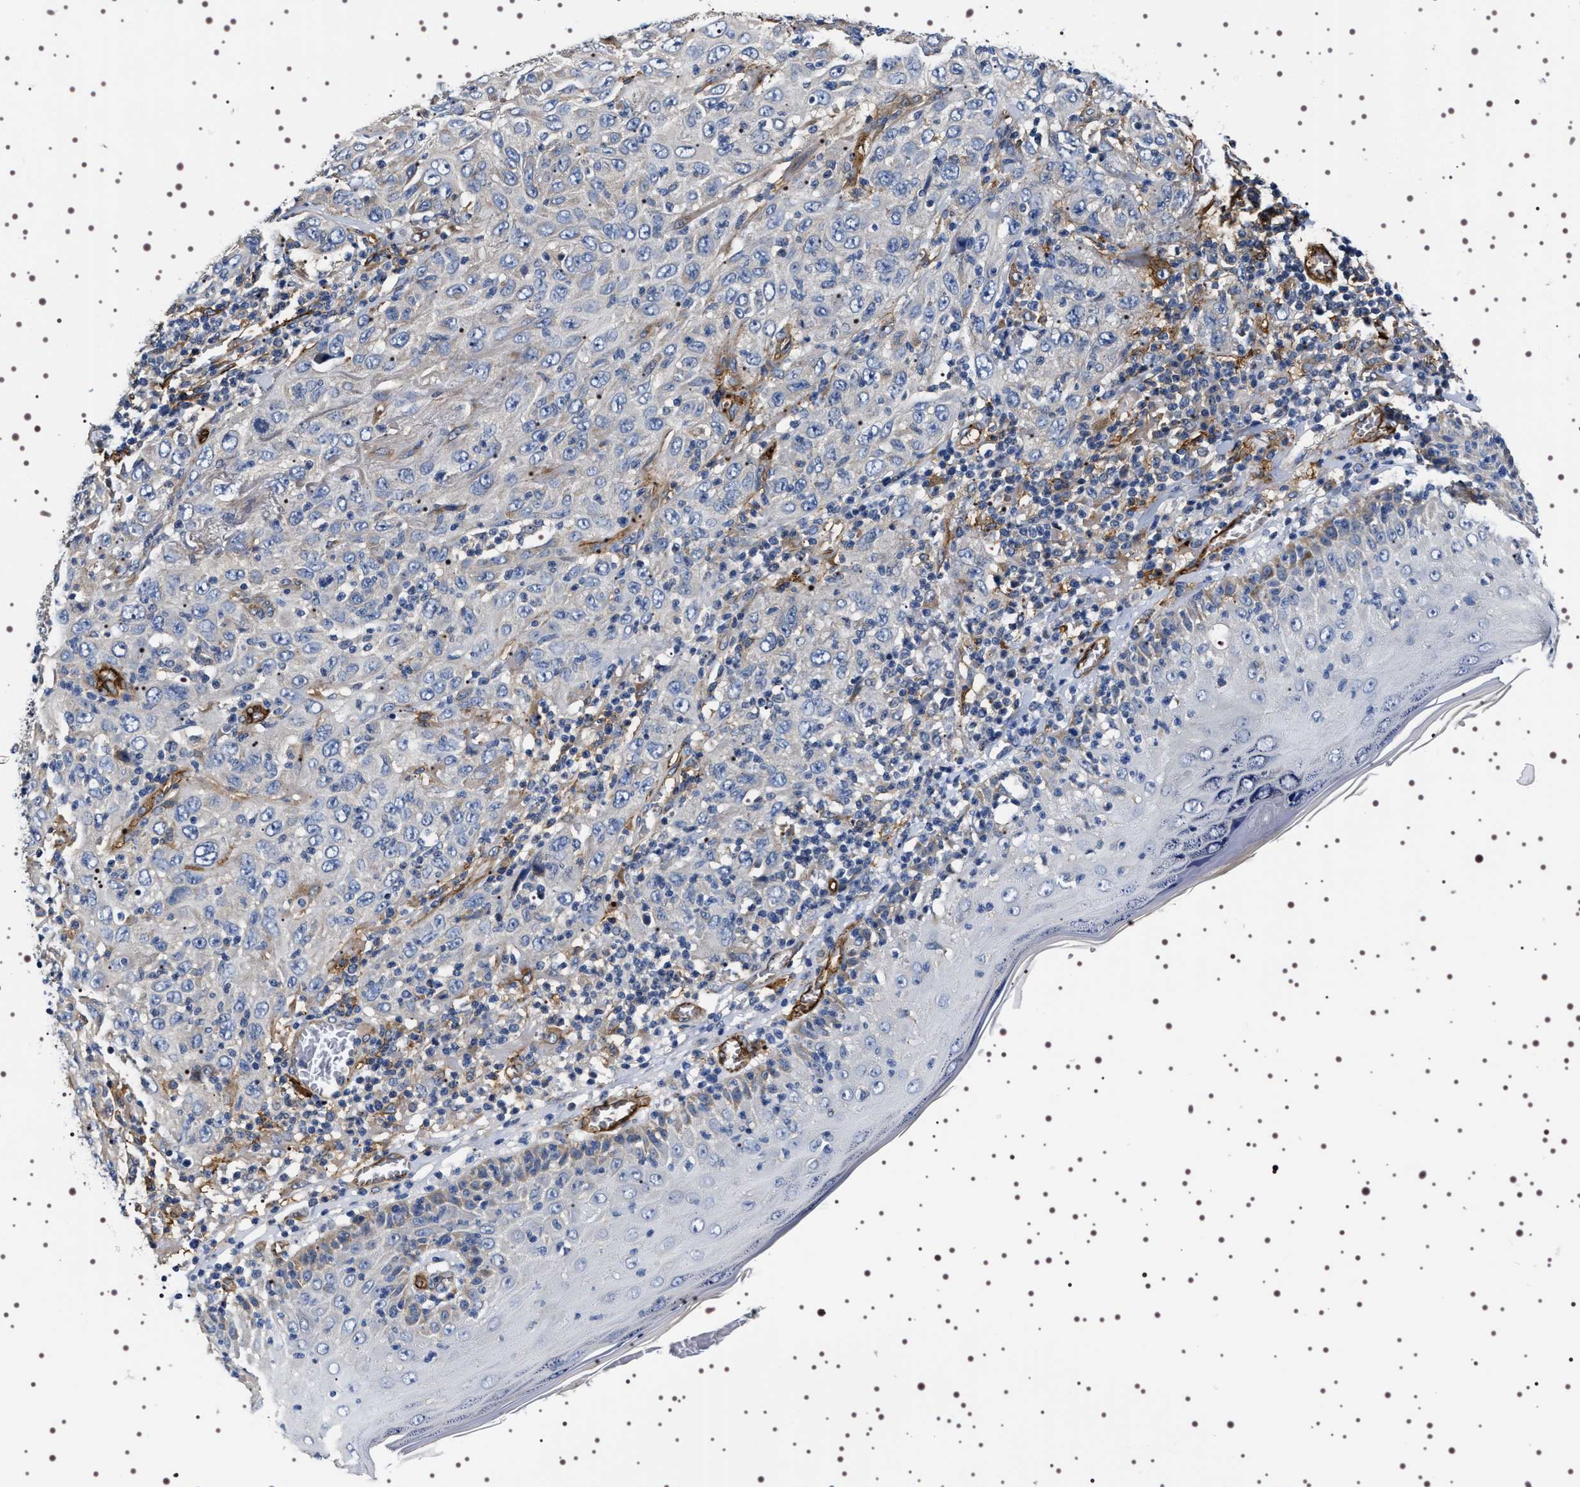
{"staining": {"intensity": "negative", "quantity": "none", "location": "none"}, "tissue": "skin cancer", "cell_type": "Tumor cells", "image_type": "cancer", "snomed": [{"axis": "morphology", "description": "Squamous cell carcinoma, NOS"}, {"axis": "topography", "description": "Skin"}], "caption": "This is an IHC histopathology image of human skin cancer (squamous cell carcinoma). There is no expression in tumor cells.", "gene": "ALPL", "patient": {"sex": "female", "age": 88}}